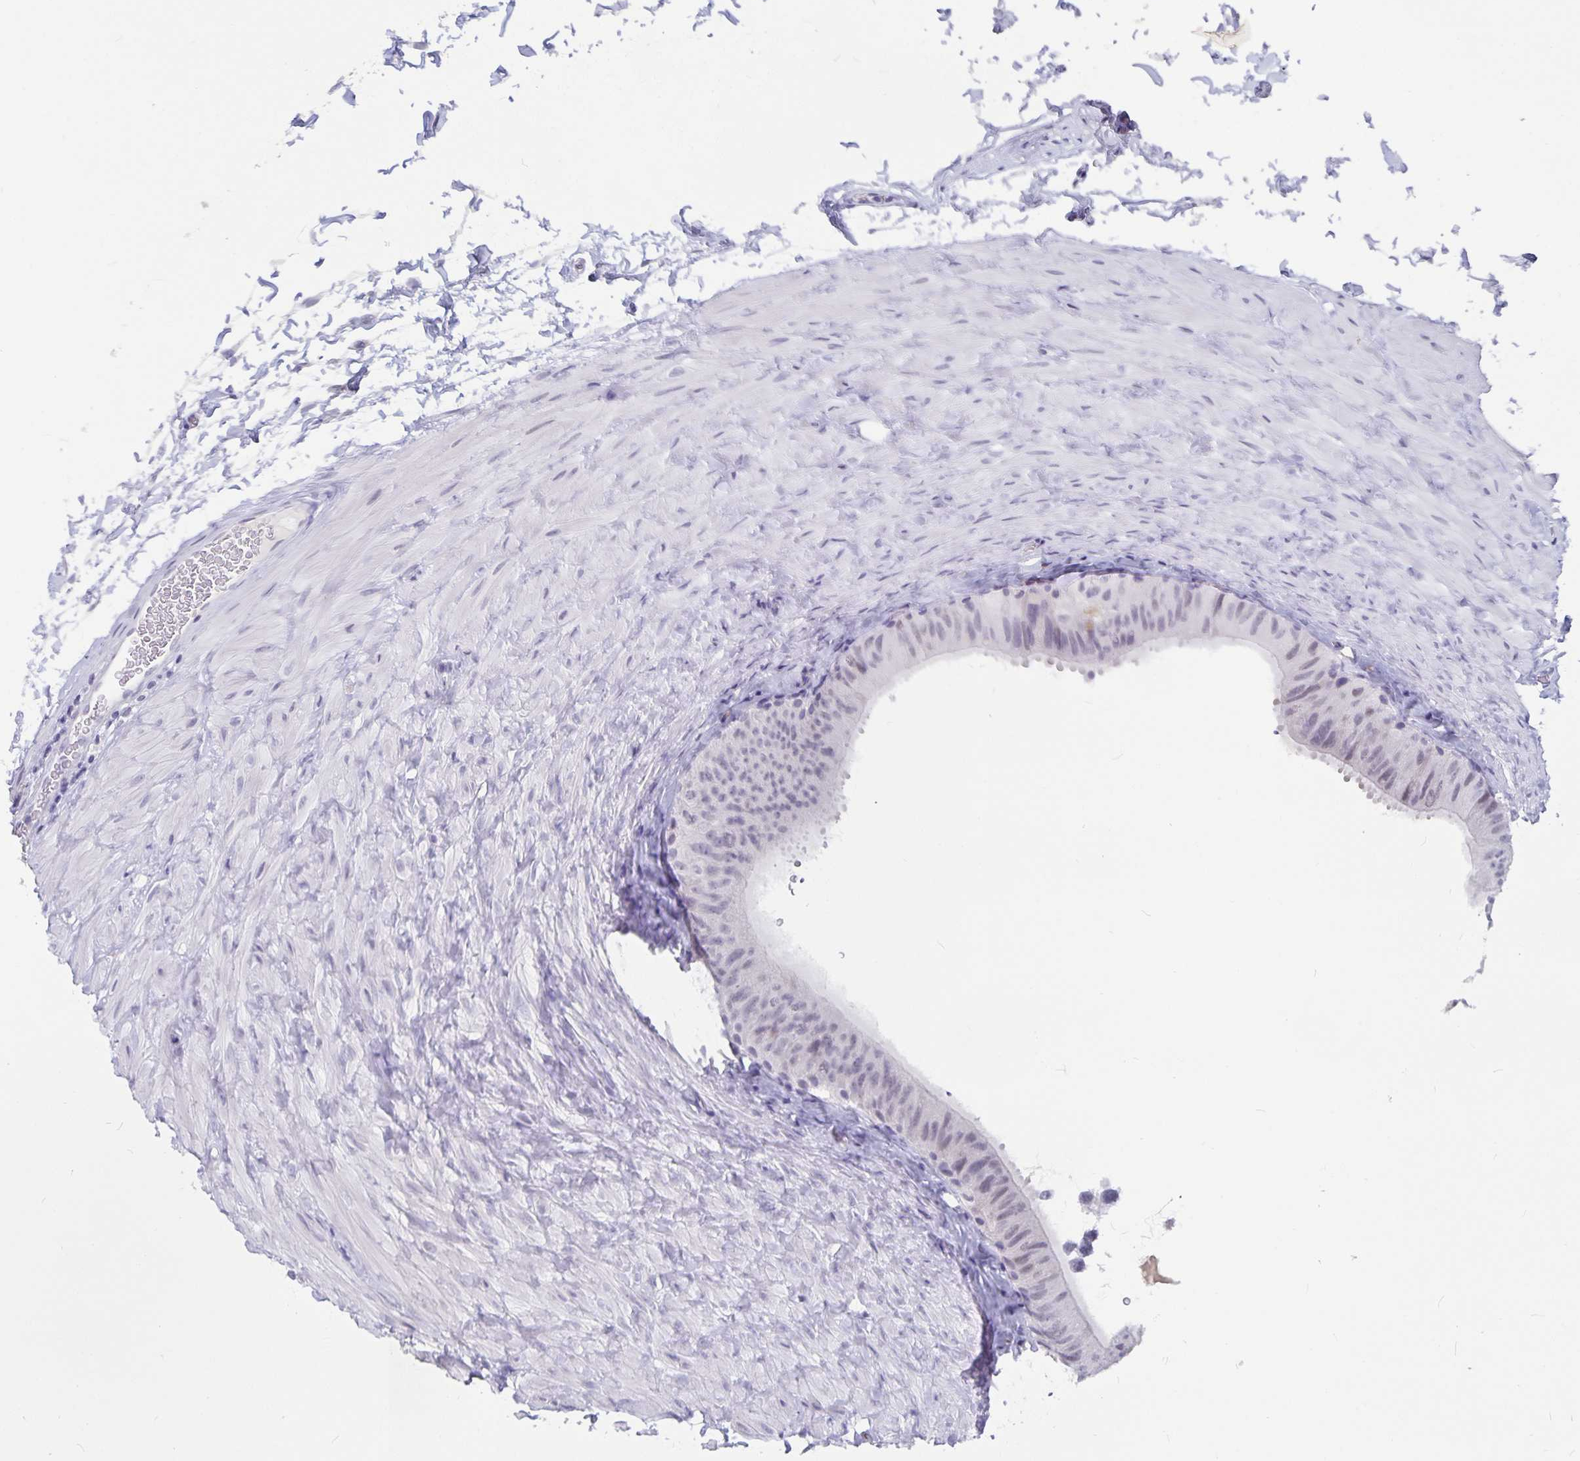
{"staining": {"intensity": "weak", "quantity": "<25%", "location": "nuclear"}, "tissue": "epididymis", "cell_type": "Glandular cells", "image_type": "normal", "snomed": [{"axis": "morphology", "description": "Normal tissue, NOS"}, {"axis": "topography", "description": "Epididymis, spermatic cord, NOS"}, {"axis": "topography", "description": "Epididymis"}], "caption": "Immunohistochemical staining of normal human epididymis demonstrates no significant positivity in glandular cells. (Brightfield microscopy of DAB (3,3'-diaminobenzidine) IHC at high magnification).", "gene": "OLIG2", "patient": {"sex": "male", "age": 31}}